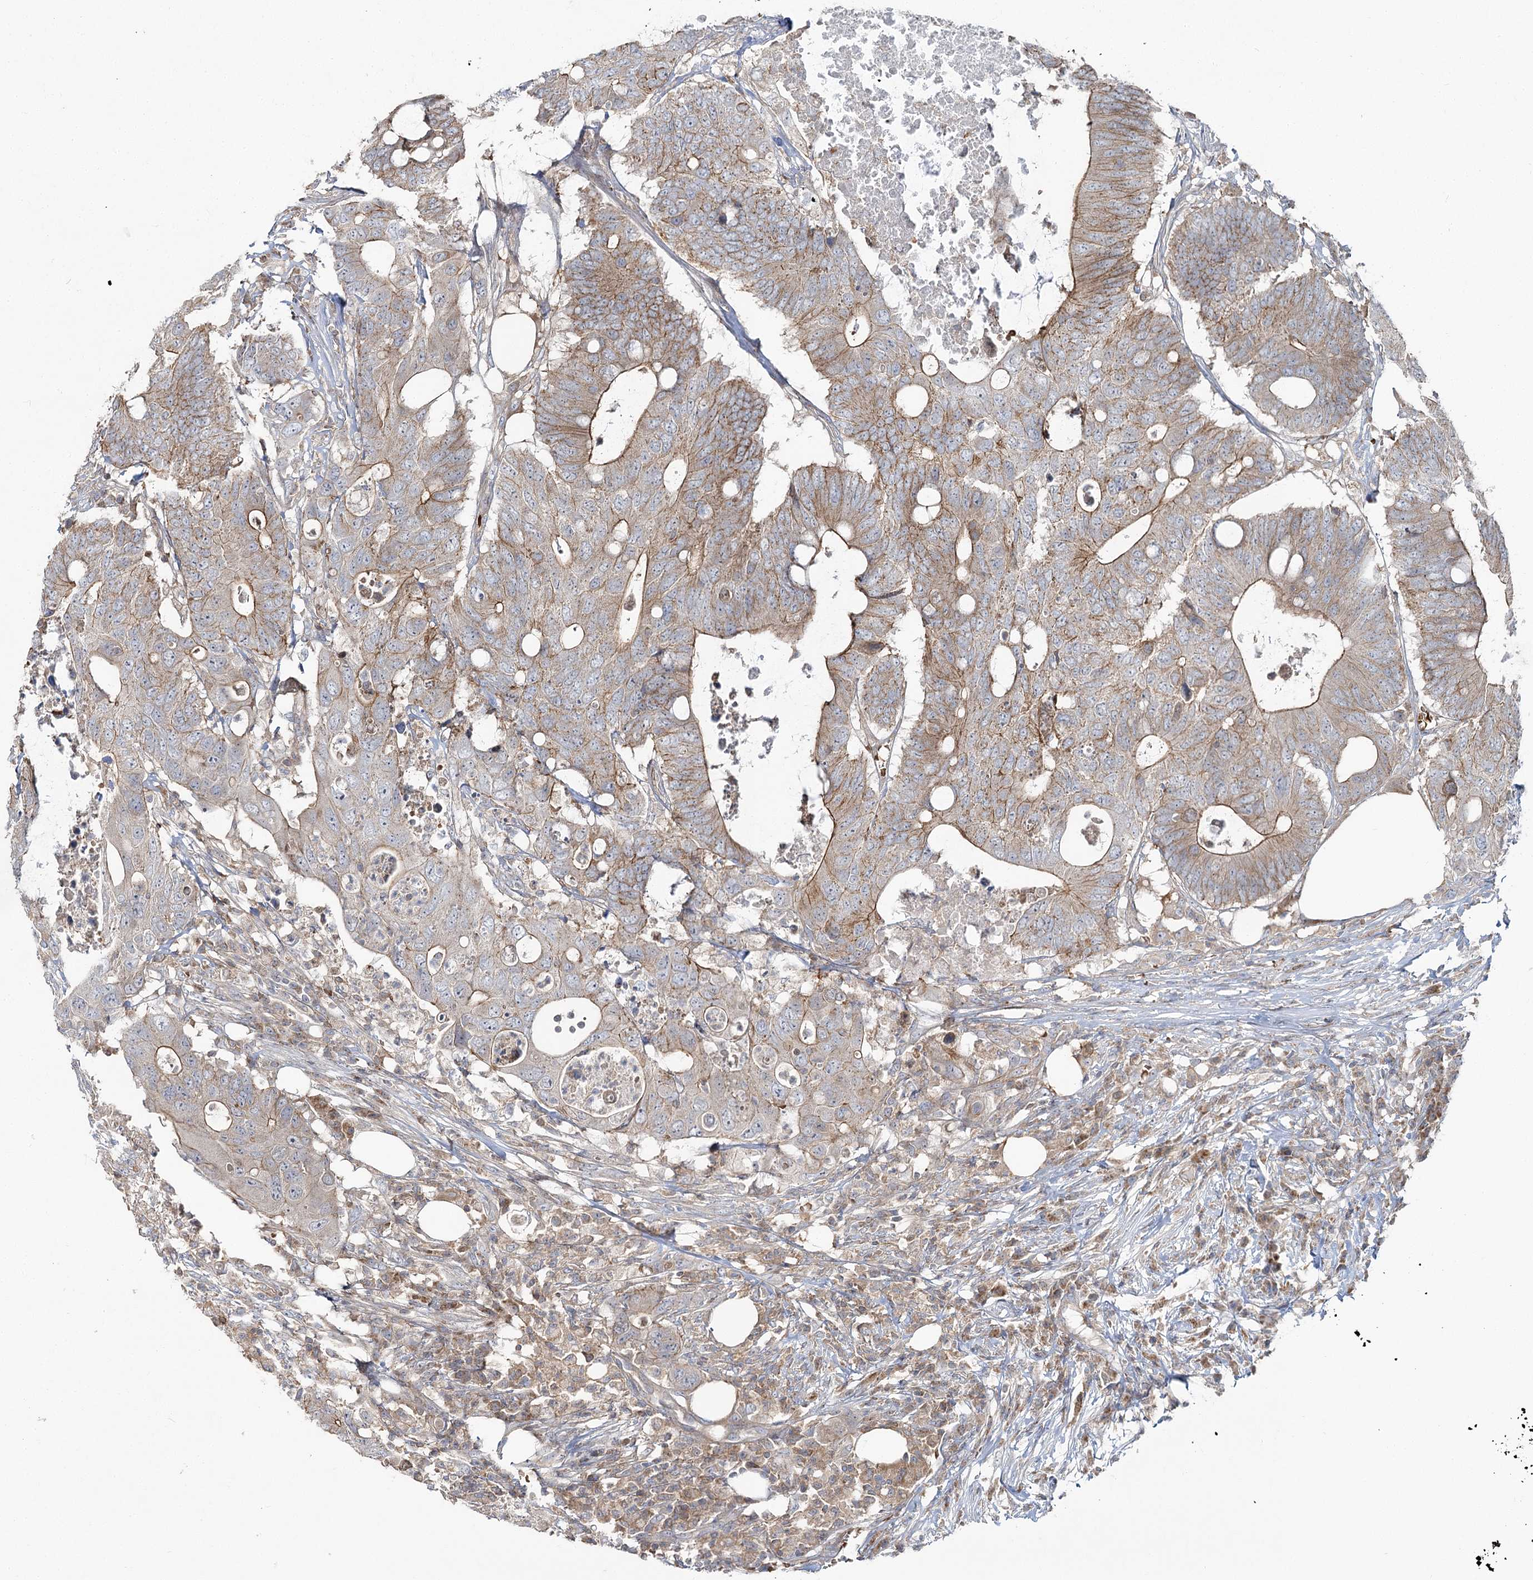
{"staining": {"intensity": "weak", "quantity": ">75%", "location": "cytoplasmic/membranous"}, "tissue": "colorectal cancer", "cell_type": "Tumor cells", "image_type": "cancer", "snomed": [{"axis": "morphology", "description": "Adenocarcinoma, NOS"}, {"axis": "topography", "description": "Colon"}], "caption": "Brown immunohistochemical staining in adenocarcinoma (colorectal) demonstrates weak cytoplasmic/membranous expression in about >75% of tumor cells.", "gene": "PCBD2", "patient": {"sex": "male", "age": 71}}